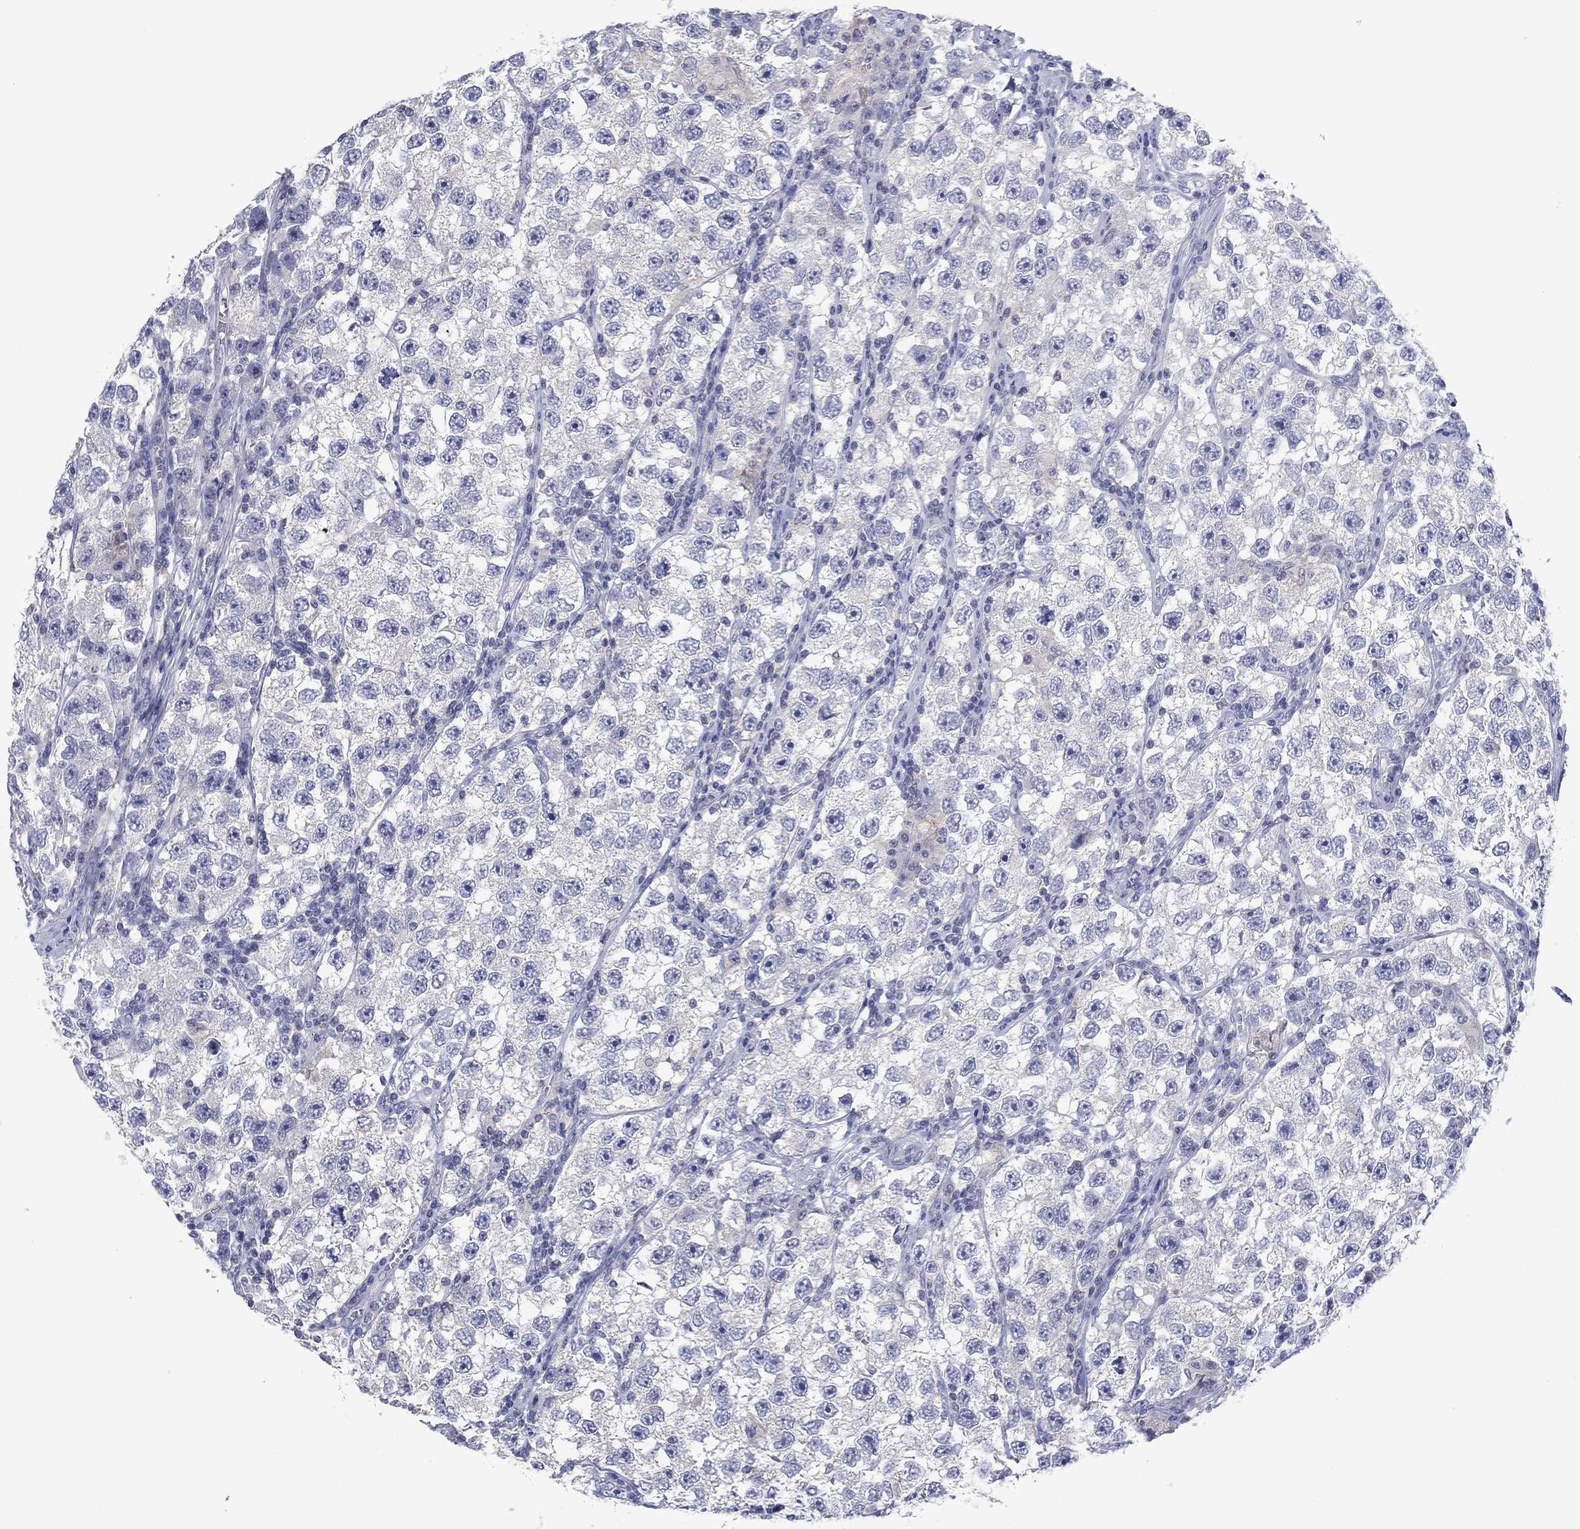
{"staining": {"intensity": "negative", "quantity": "none", "location": "none"}, "tissue": "testis cancer", "cell_type": "Tumor cells", "image_type": "cancer", "snomed": [{"axis": "morphology", "description": "Seminoma, NOS"}, {"axis": "topography", "description": "Testis"}], "caption": "Testis cancer stained for a protein using immunohistochemistry (IHC) shows no expression tumor cells.", "gene": "FER1L6", "patient": {"sex": "male", "age": 26}}